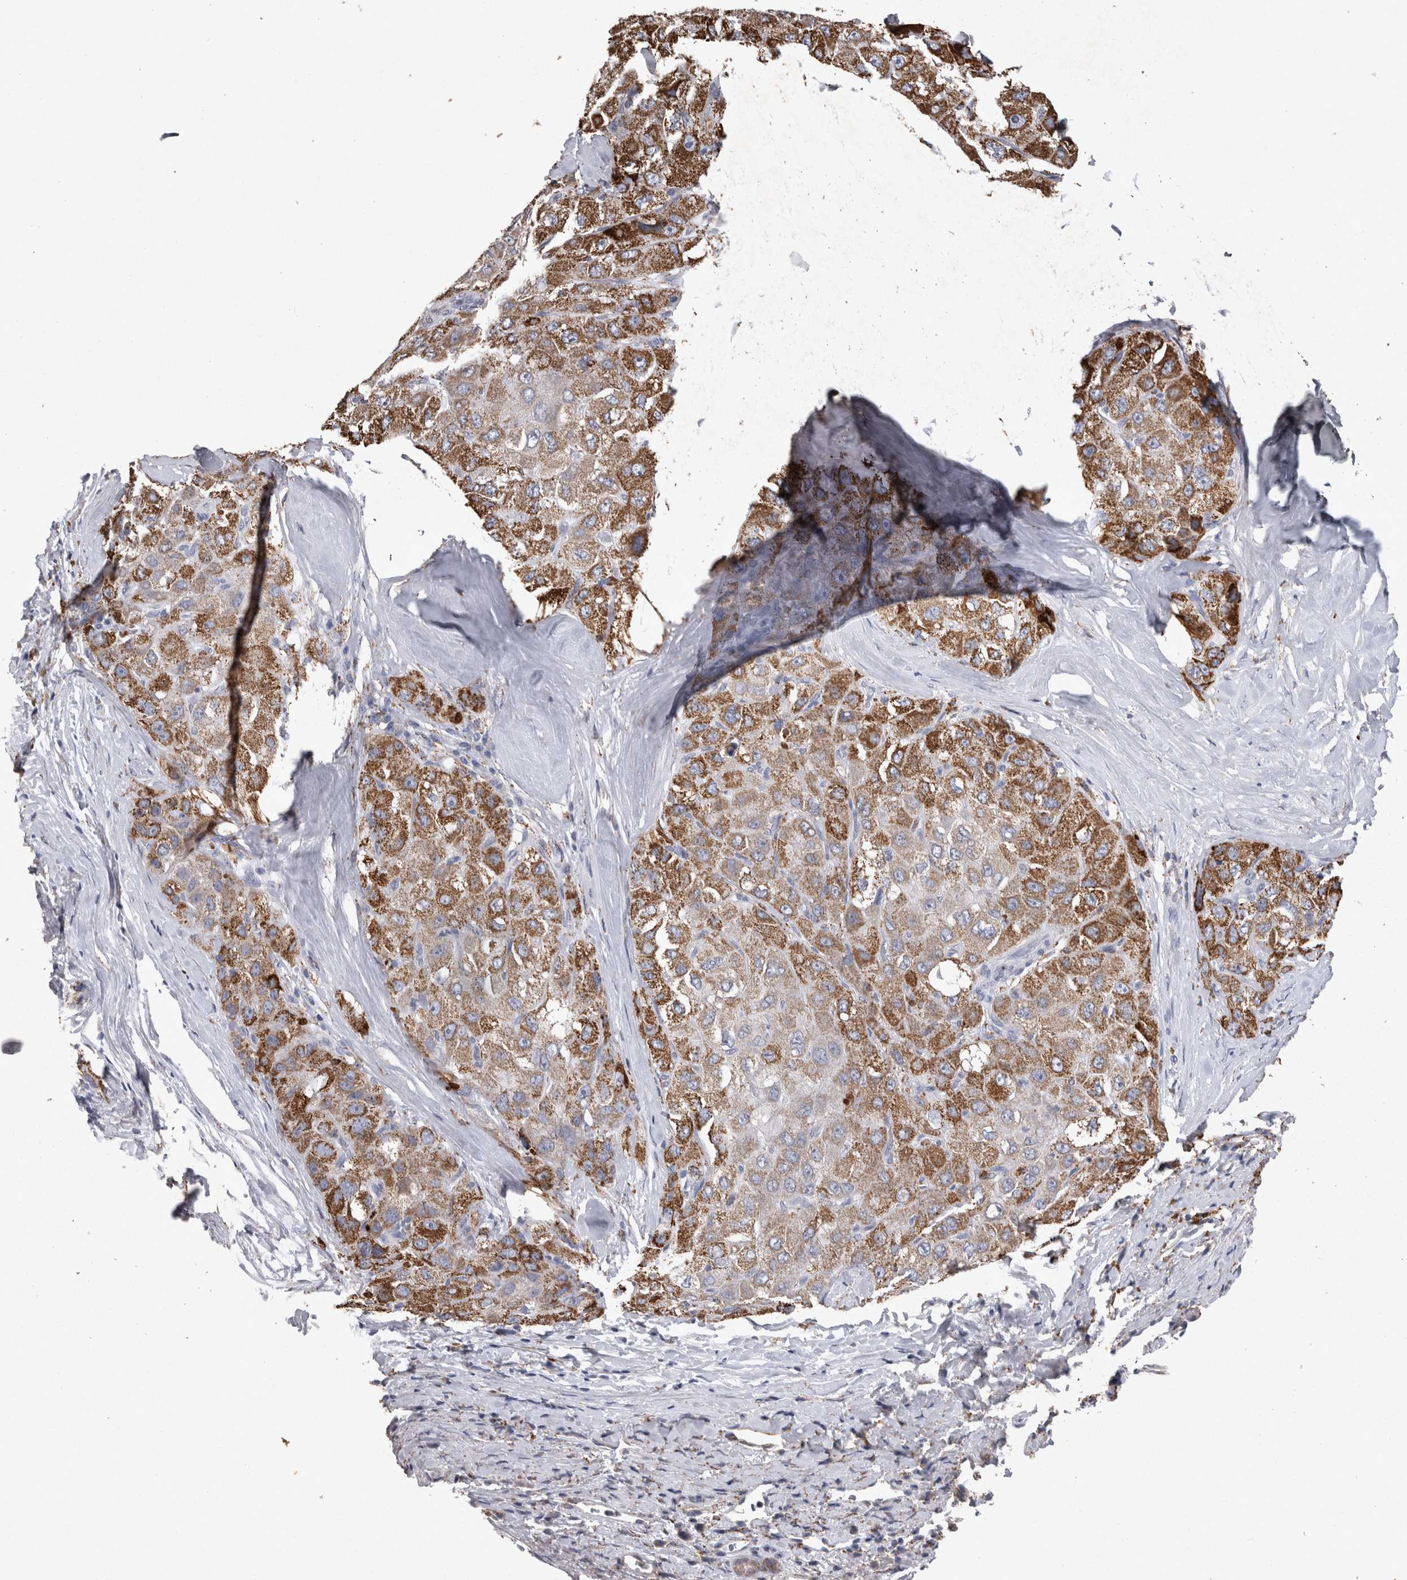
{"staining": {"intensity": "strong", "quantity": ">75%", "location": "cytoplasmic/membranous"}, "tissue": "liver cancer", "cell_type": "Tumor cells", "image_type": "cancer", "snomed": [{"axis": "morphology", "description": "Carcinoma, Hepatocellular, NOS"}, {"axis": "topography", "description": "Liver"}], "caption": "An immunohistochemistry image of tumor tissue is shown. Protein staining in brown highlights strong cytoplasmic/membranous positivity in liver cancer (hepatocellular carcinoma) within tumor cells. The protein is shown in brown color, while the nuclei are stained blue.", "gene": "DKK3", "patient": {"sex": "male", "age": 80}}